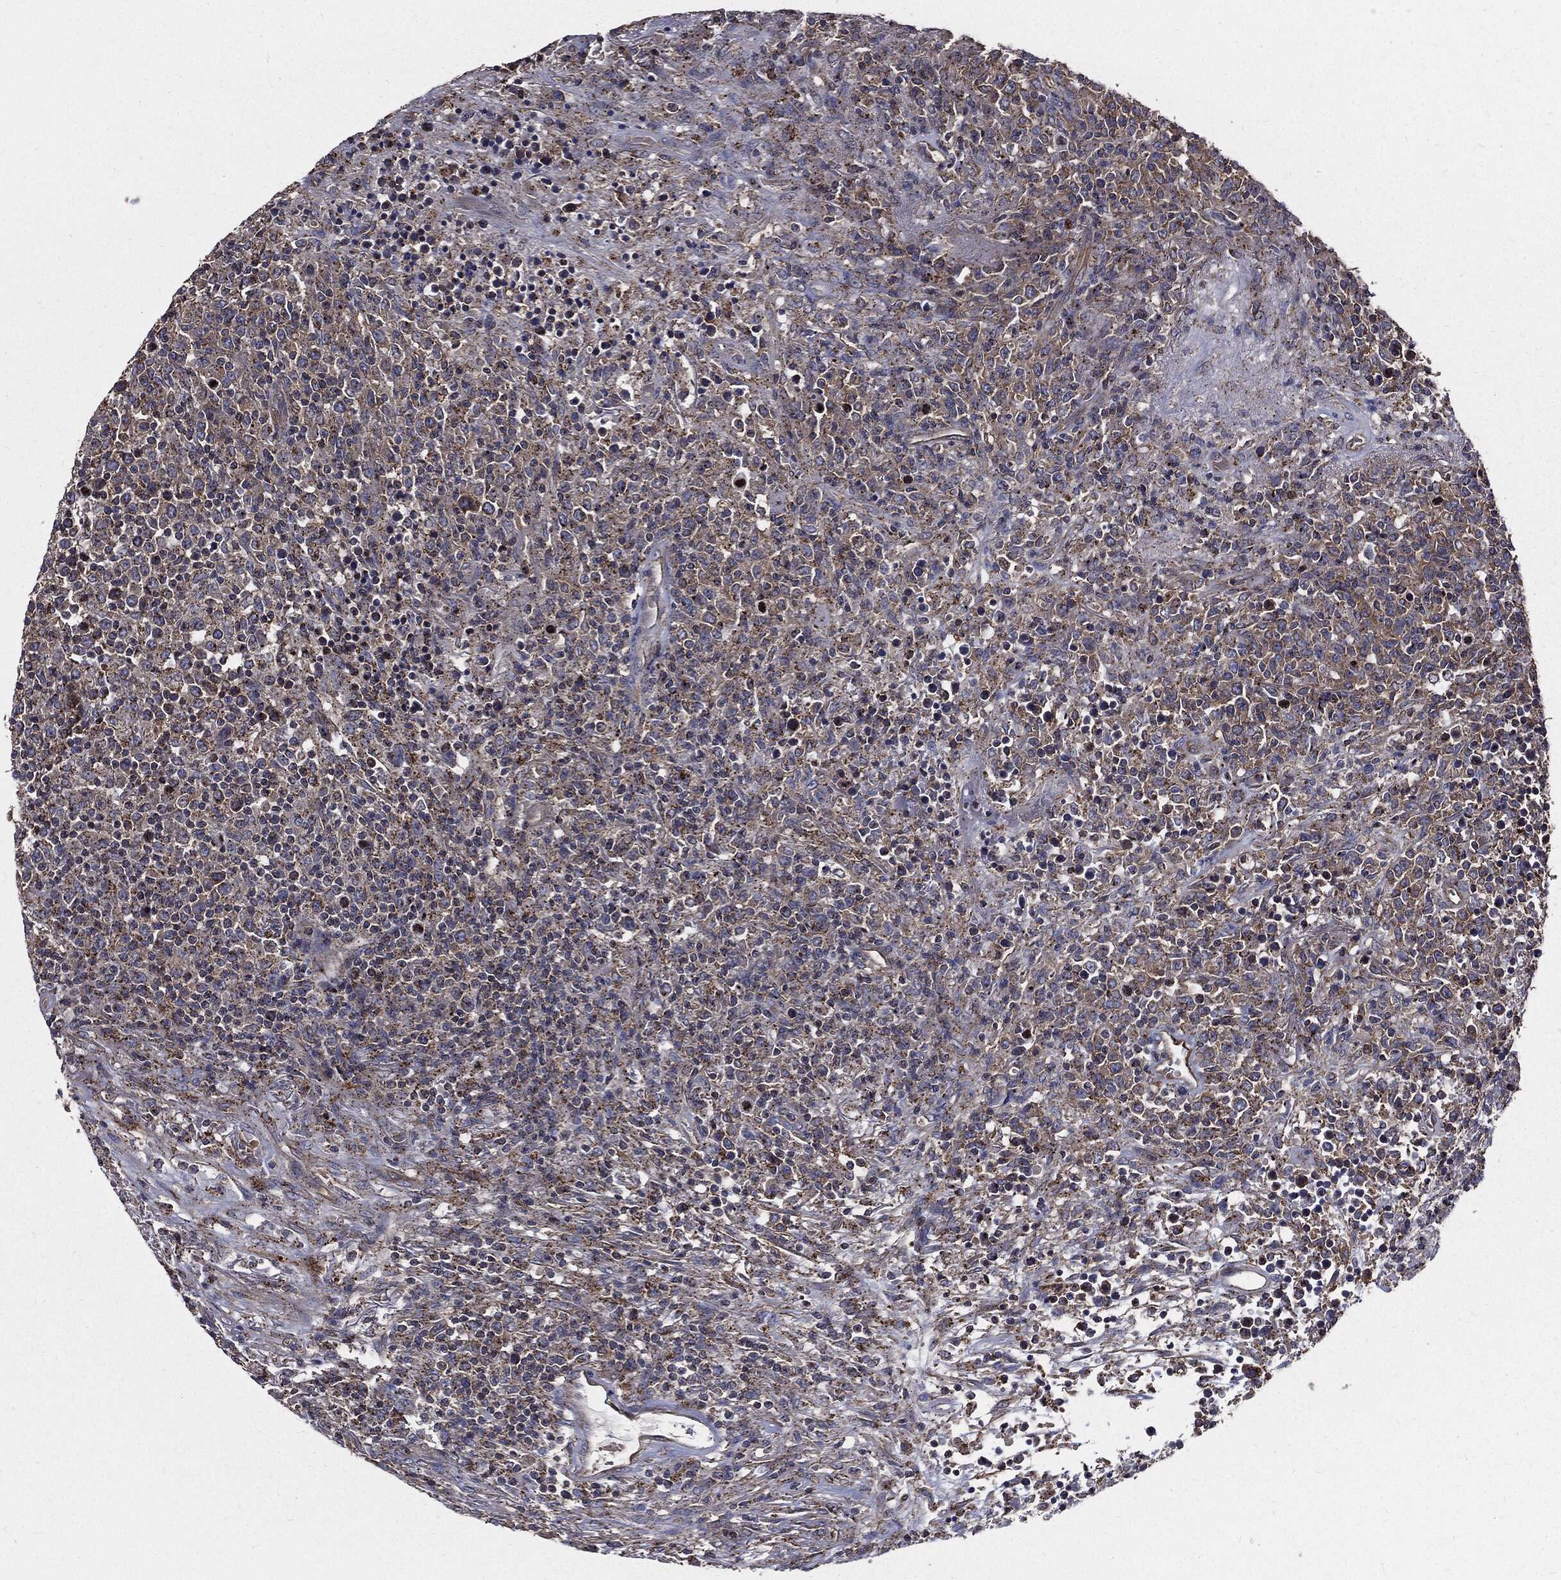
{"staining": {"intensity": "negative", "quantity": "none", "location": "none"}, "tissue": "lymphoma", "cell_type": "Tumor cells", "image_type": "cancer", "snomed": [{"axis": "morphology", "description": "Malignant lymphoma, non-Hodgkin's type, High grade"}, {"axis": "topography", "description": "Lung"}], "caption": "This is an immunohistochemistry (IHC) micrograph of high-grade malignant lymphoma, non-Hodgkin's type. There is no positivity in tumor cells.", "gene": "PDCD6IP", "patient": {"sex": "male", "age": 79}}